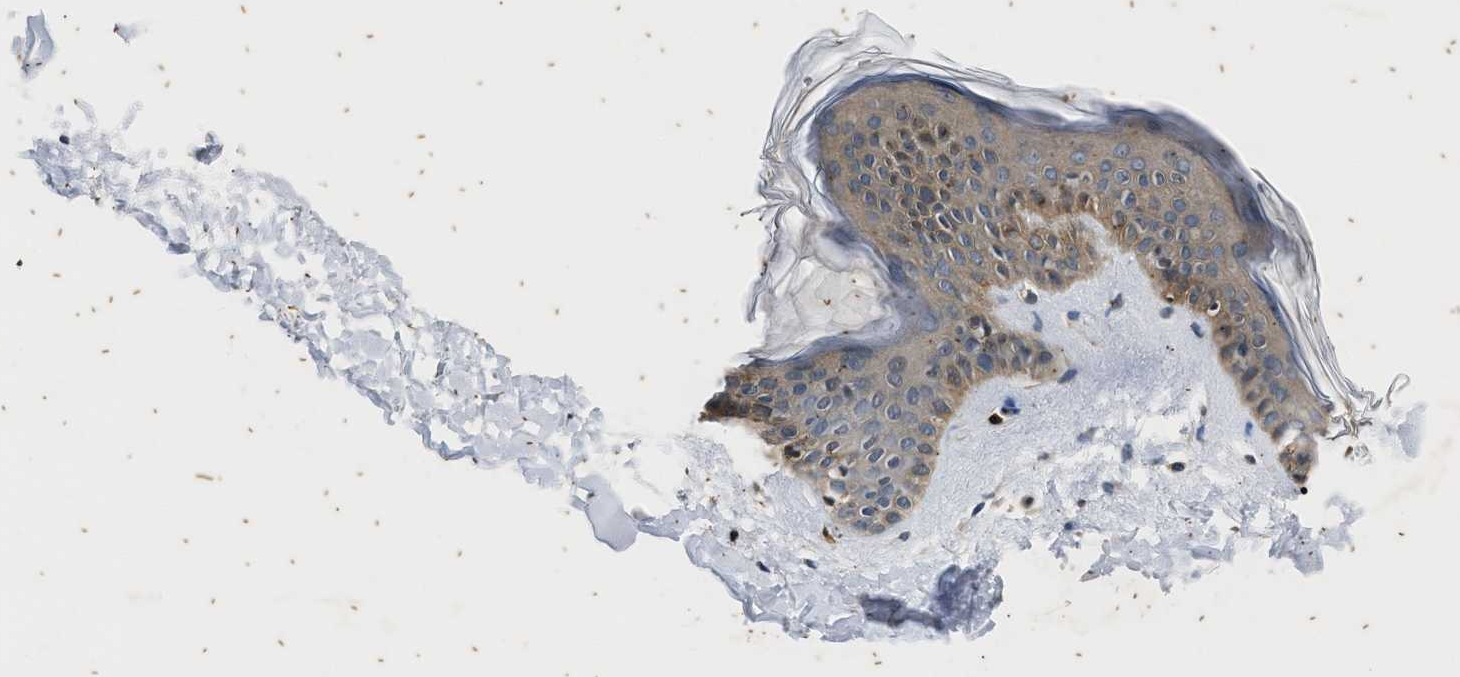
{"staining": {"intensity": "moderate", "quantity": ">75%", "location": "cytoplasmic/membranous"}, "tissue": "skin", "cell_type": "Fibroblasts", "image_type": "normal", "snomed": [{"axis": "morphology", "description": "Normal tissue, NOS"}, {"axis": "topography", "description": "Skin"}], "caption": "Moderate cytoplasmic/membranous expression is seen in about >75% of fibroblasts in benign skin. (brown staining indicates protein expression, while blue staining denotes nuclei).", "gene": "PTPN7", "patient": {"sex": "female", "age": 17}}